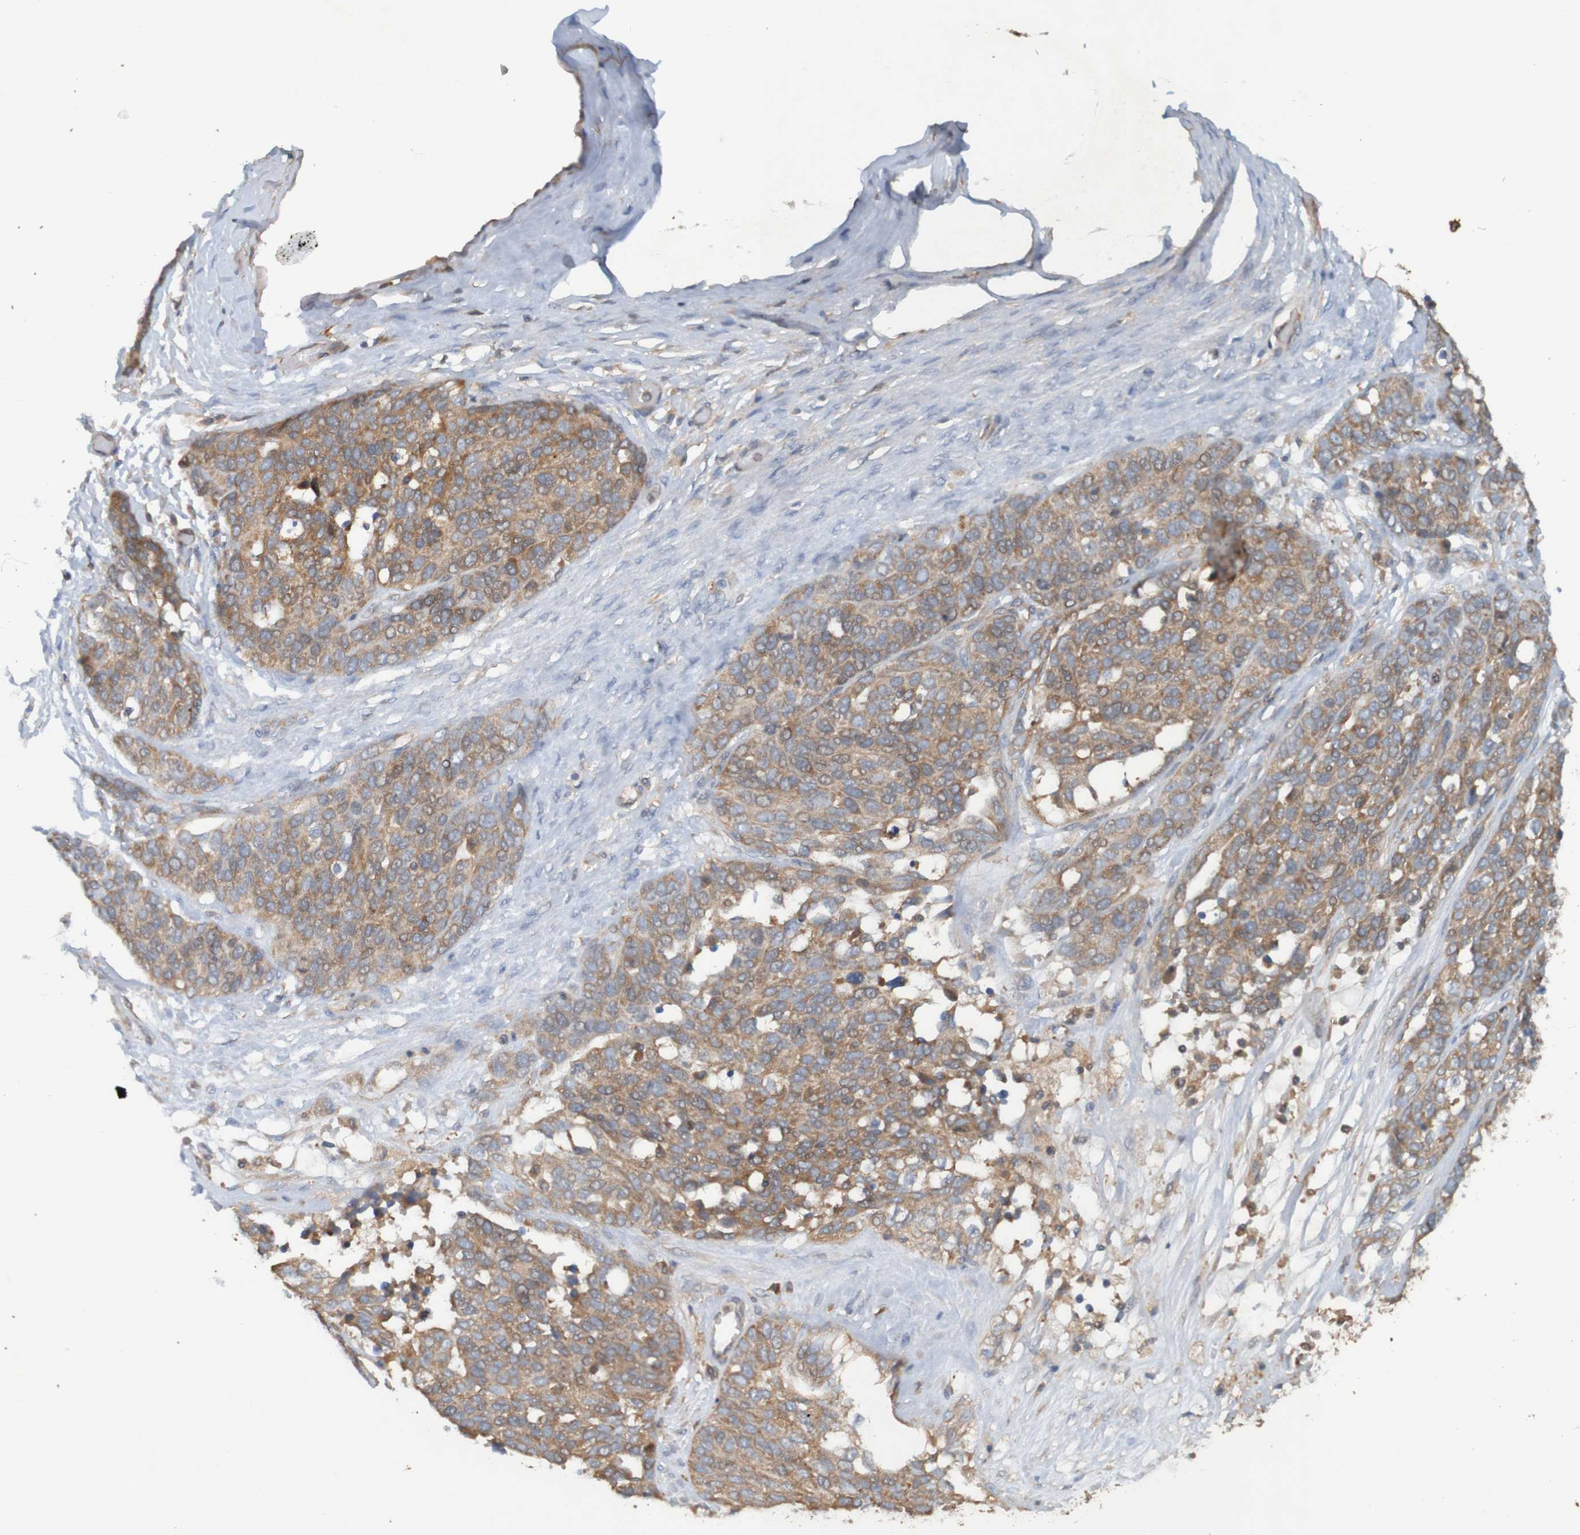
{"staining": {"intensity": "moderate", "quantity": ">75%", "location": "cytoplasmic/membranous"}, "tissue": "ovarian cancer", "cell_type": "Tumor cells", "image_type": "cancer", "snomed": [{"axis": "morphology", "description": "Cystadenocarcinoma, serous, NOS"}, {"axis": "topography", "description": "Ovary"}], "caption": "Immunohistochemistry (DAB (3,3'-diaminobenzidine)) staining of ovarian cancer demonstrates moderate cytoplasmic/membranous protein positivity in approximately >75% of tumor cells.", "gene": "DNAJC4", "patient": {"sex": "female", "age": 44}}